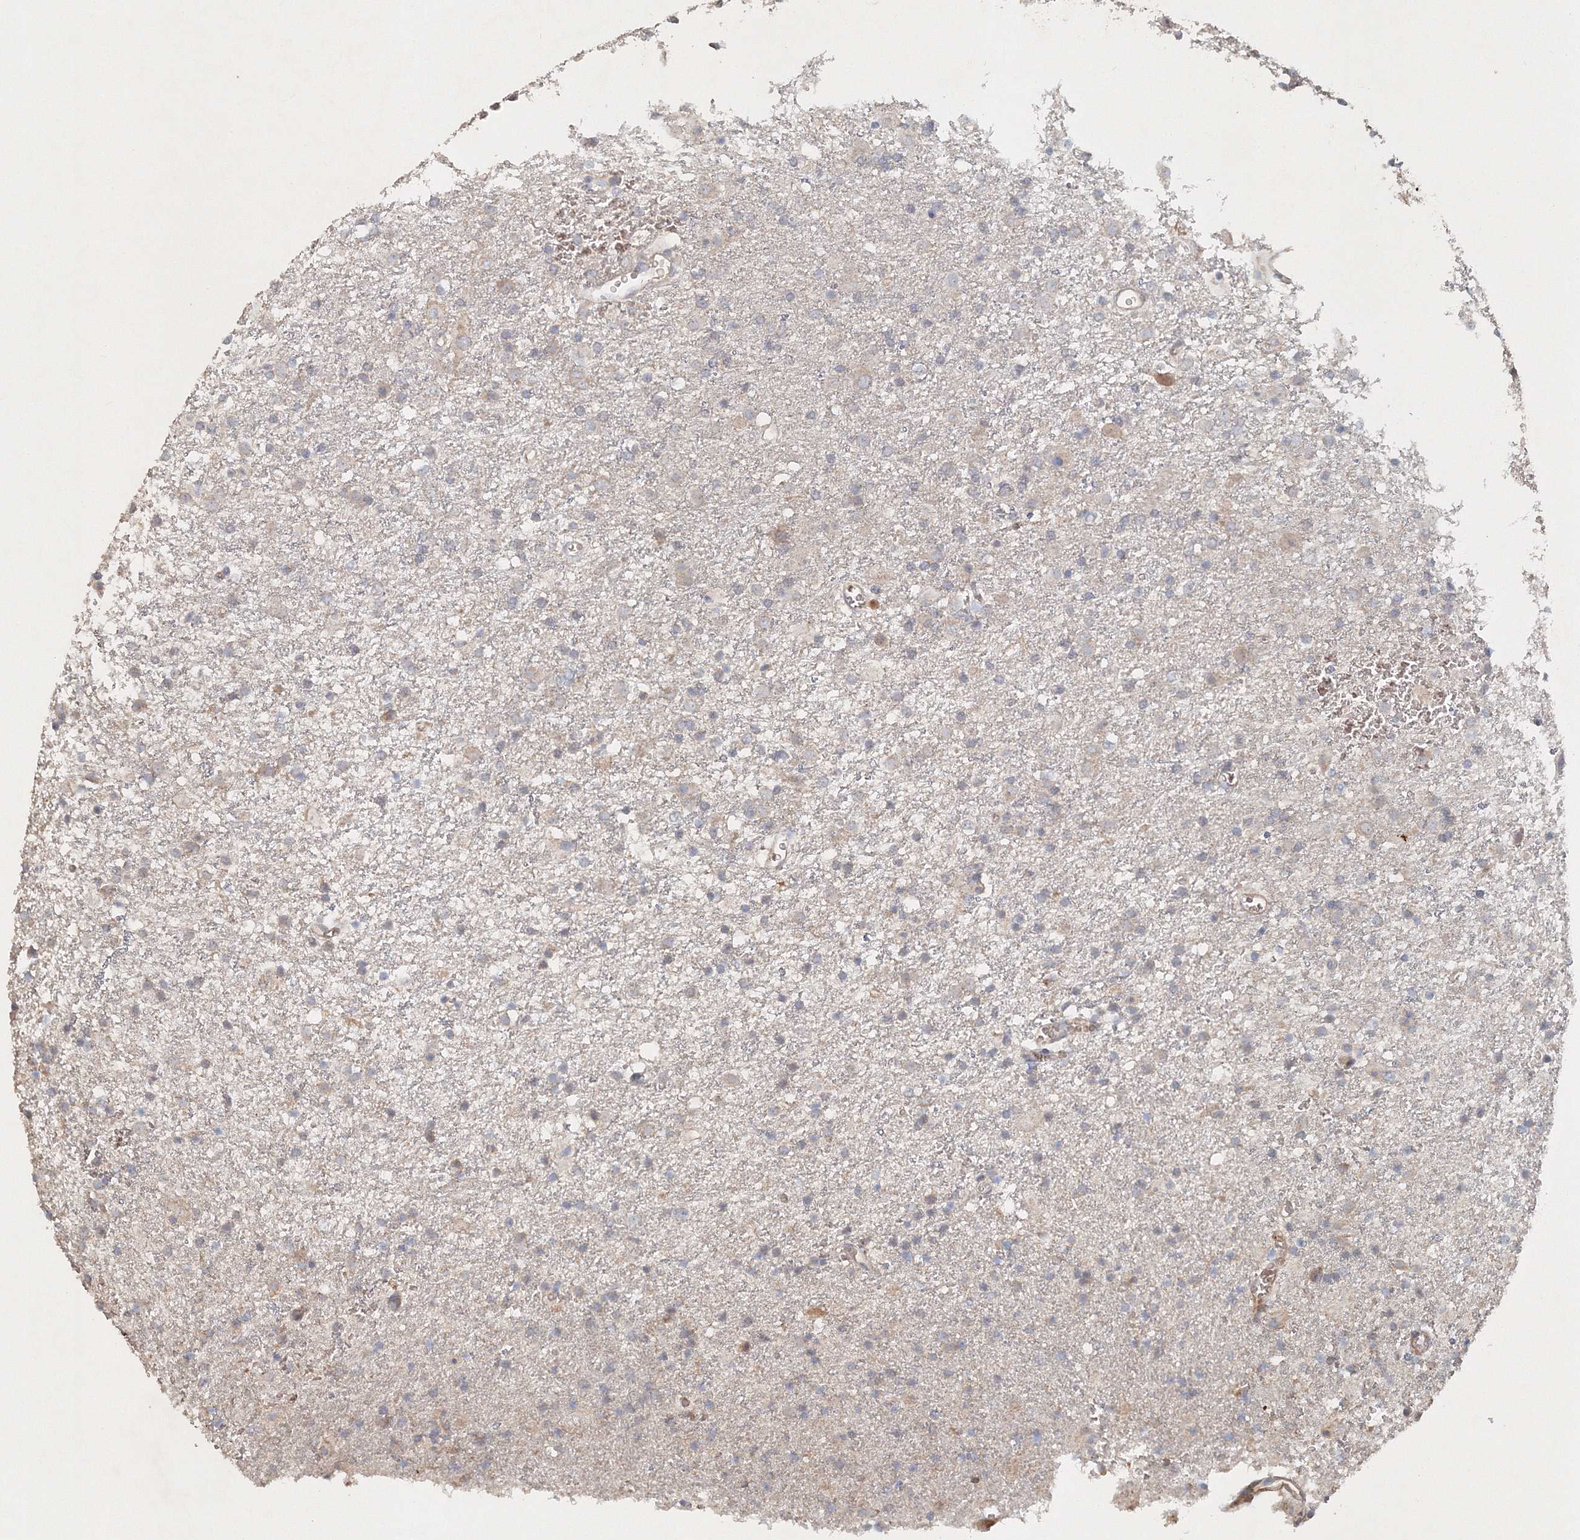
{"staining": {"intensity": "negative", "quantity": "none", "location": "none"}, "tissue": "glioma", "cell_type": "Tumor cells", "image_type": "cancer", "snomed": [{"axis": "morphology", "description": "Glioma, malignant, Low grade"}, {"axis": "topography", "description": "Brain"}], "caption": "Image shows no significant protein positivity in tumor cells of malignant low-grade glioma.", "gene": "NALF2", "patient": {"sex": "male", "age": 65}}